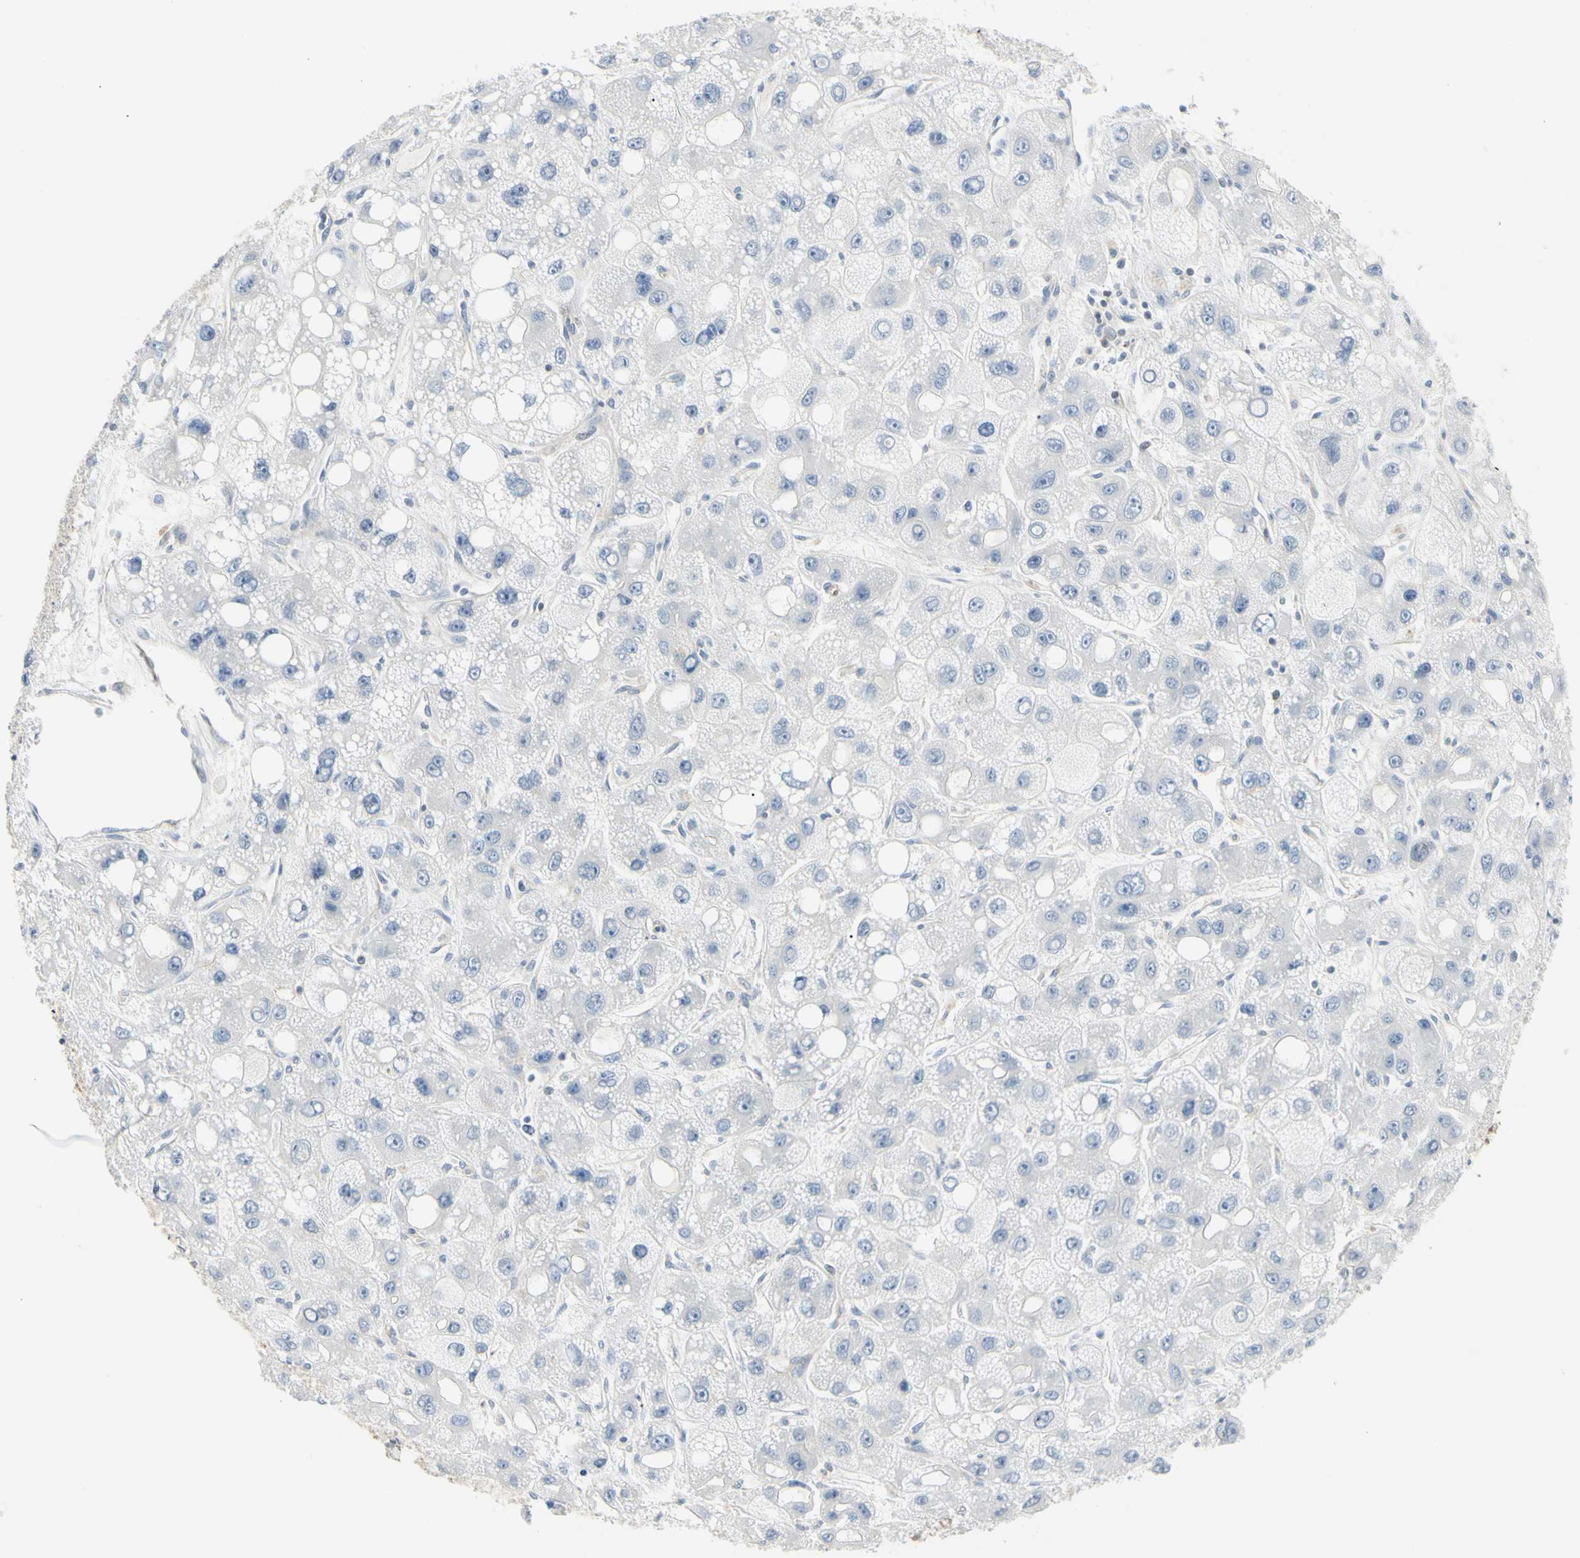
{"staining": {"intensity": "negative", "quantity": "none", "location": "none"}, "tissue": "liver cancer", "cell_type": "Tumor cells", "image_type": "cancer", "snomed": [{"axis": "morphology", "description": "Carcinoma, Hepatocellular, NOS"}, {"axis": "topography", "description": "Liver"}], "caption": "Human liver cancer stained for a protein using immunohistochemistry shows no staining in tumor cells.", "gene": "NFKB2", "patient": {"sex": "male", "age": 55}}